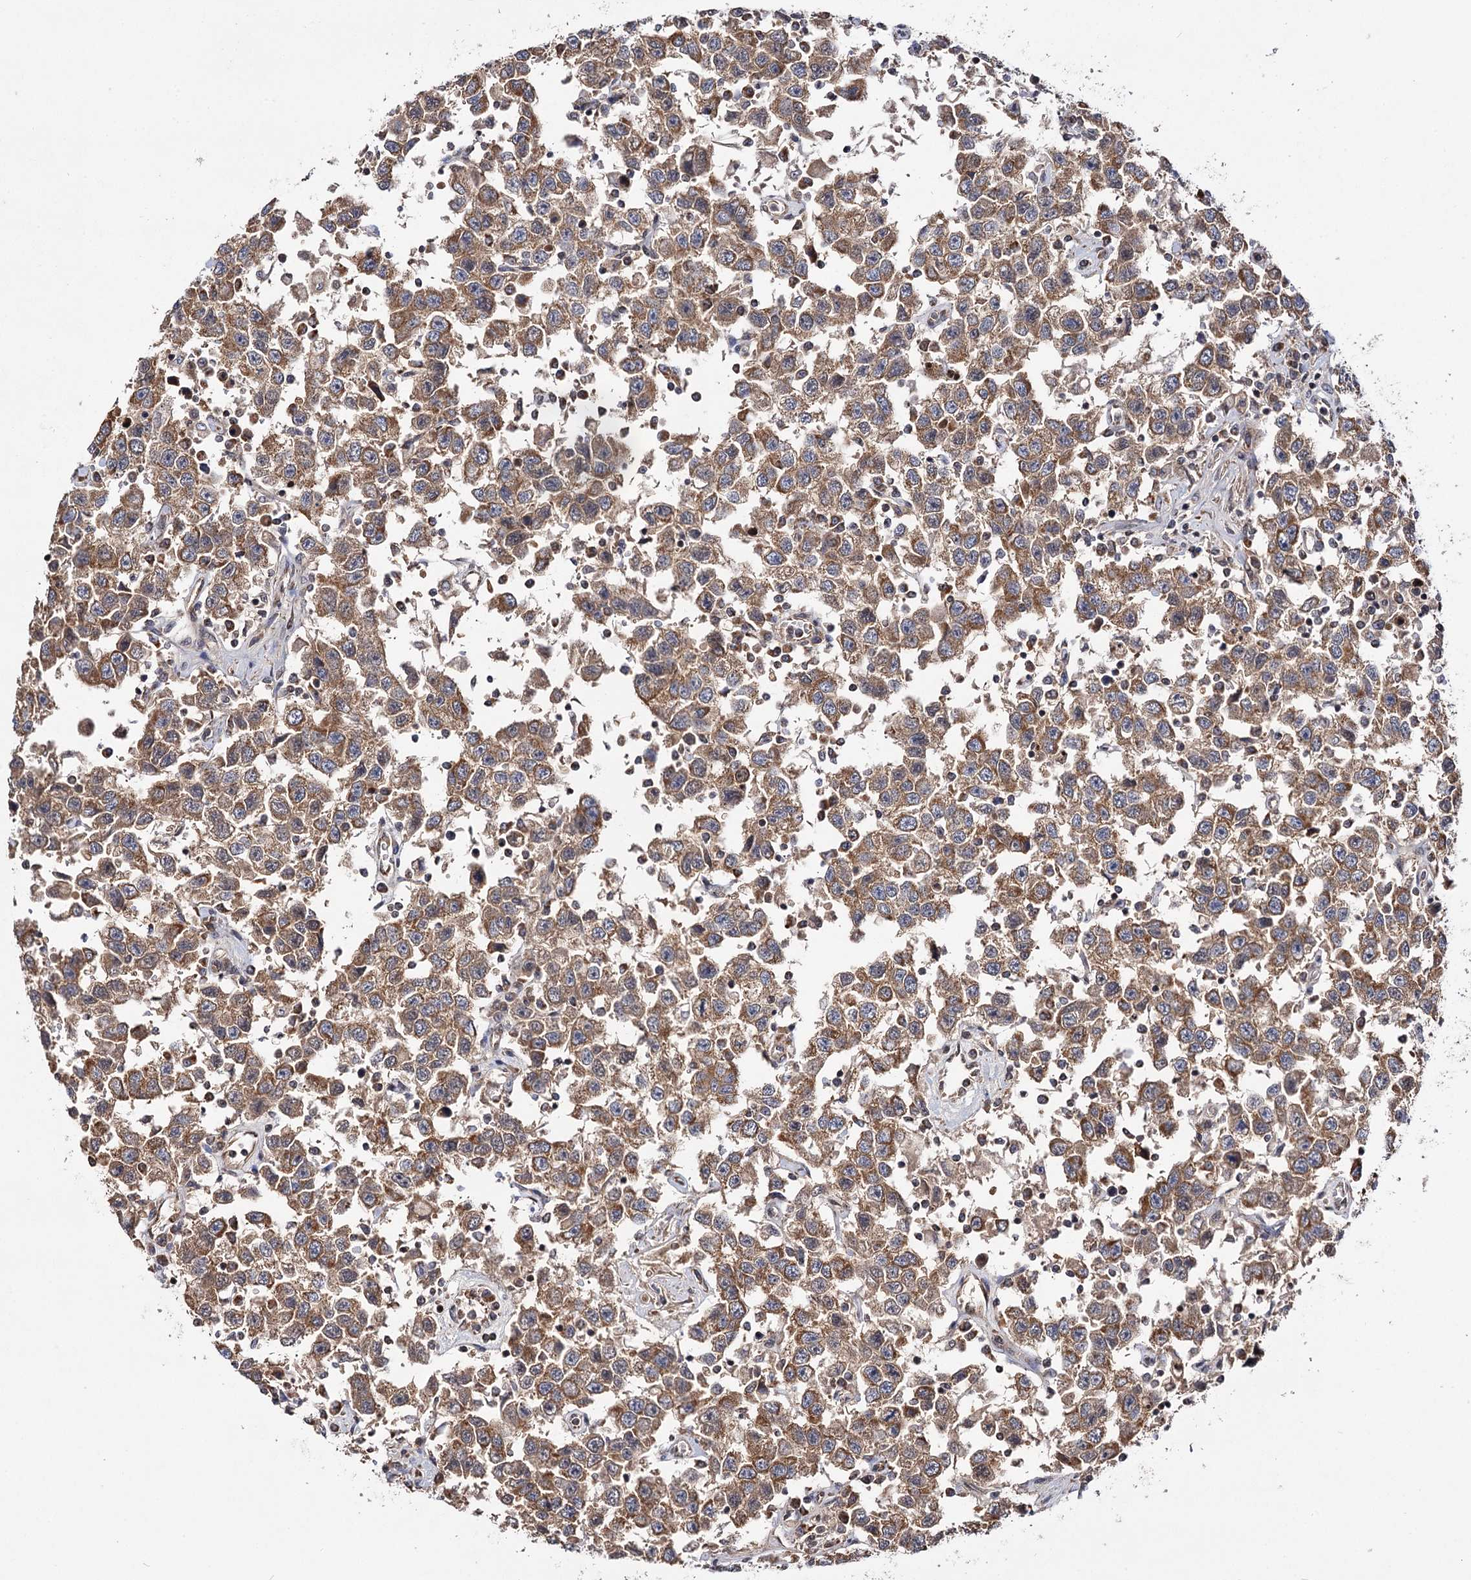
{"staining": {"intensity": "moderate", "quantity": ">75%", "location": "cytoplasmic/membranous"}, "tissue": "testis cancer", "cell_type": "Tumor cells", "image_type": "cancer", "snomed": [{"axis": "morphology", "description": "Seminoma, NOS"}, {"axis": "topography", "description": "Testis"}], "caption": "The micrograph displays immunohistochemical staining of seminoma (testis). There is moderate cytoplasmic/membranous staining is identified in approximately >75% of tumor cells.", "gene": "CEP76", "patient": {"sex": "male", "age": 41}}